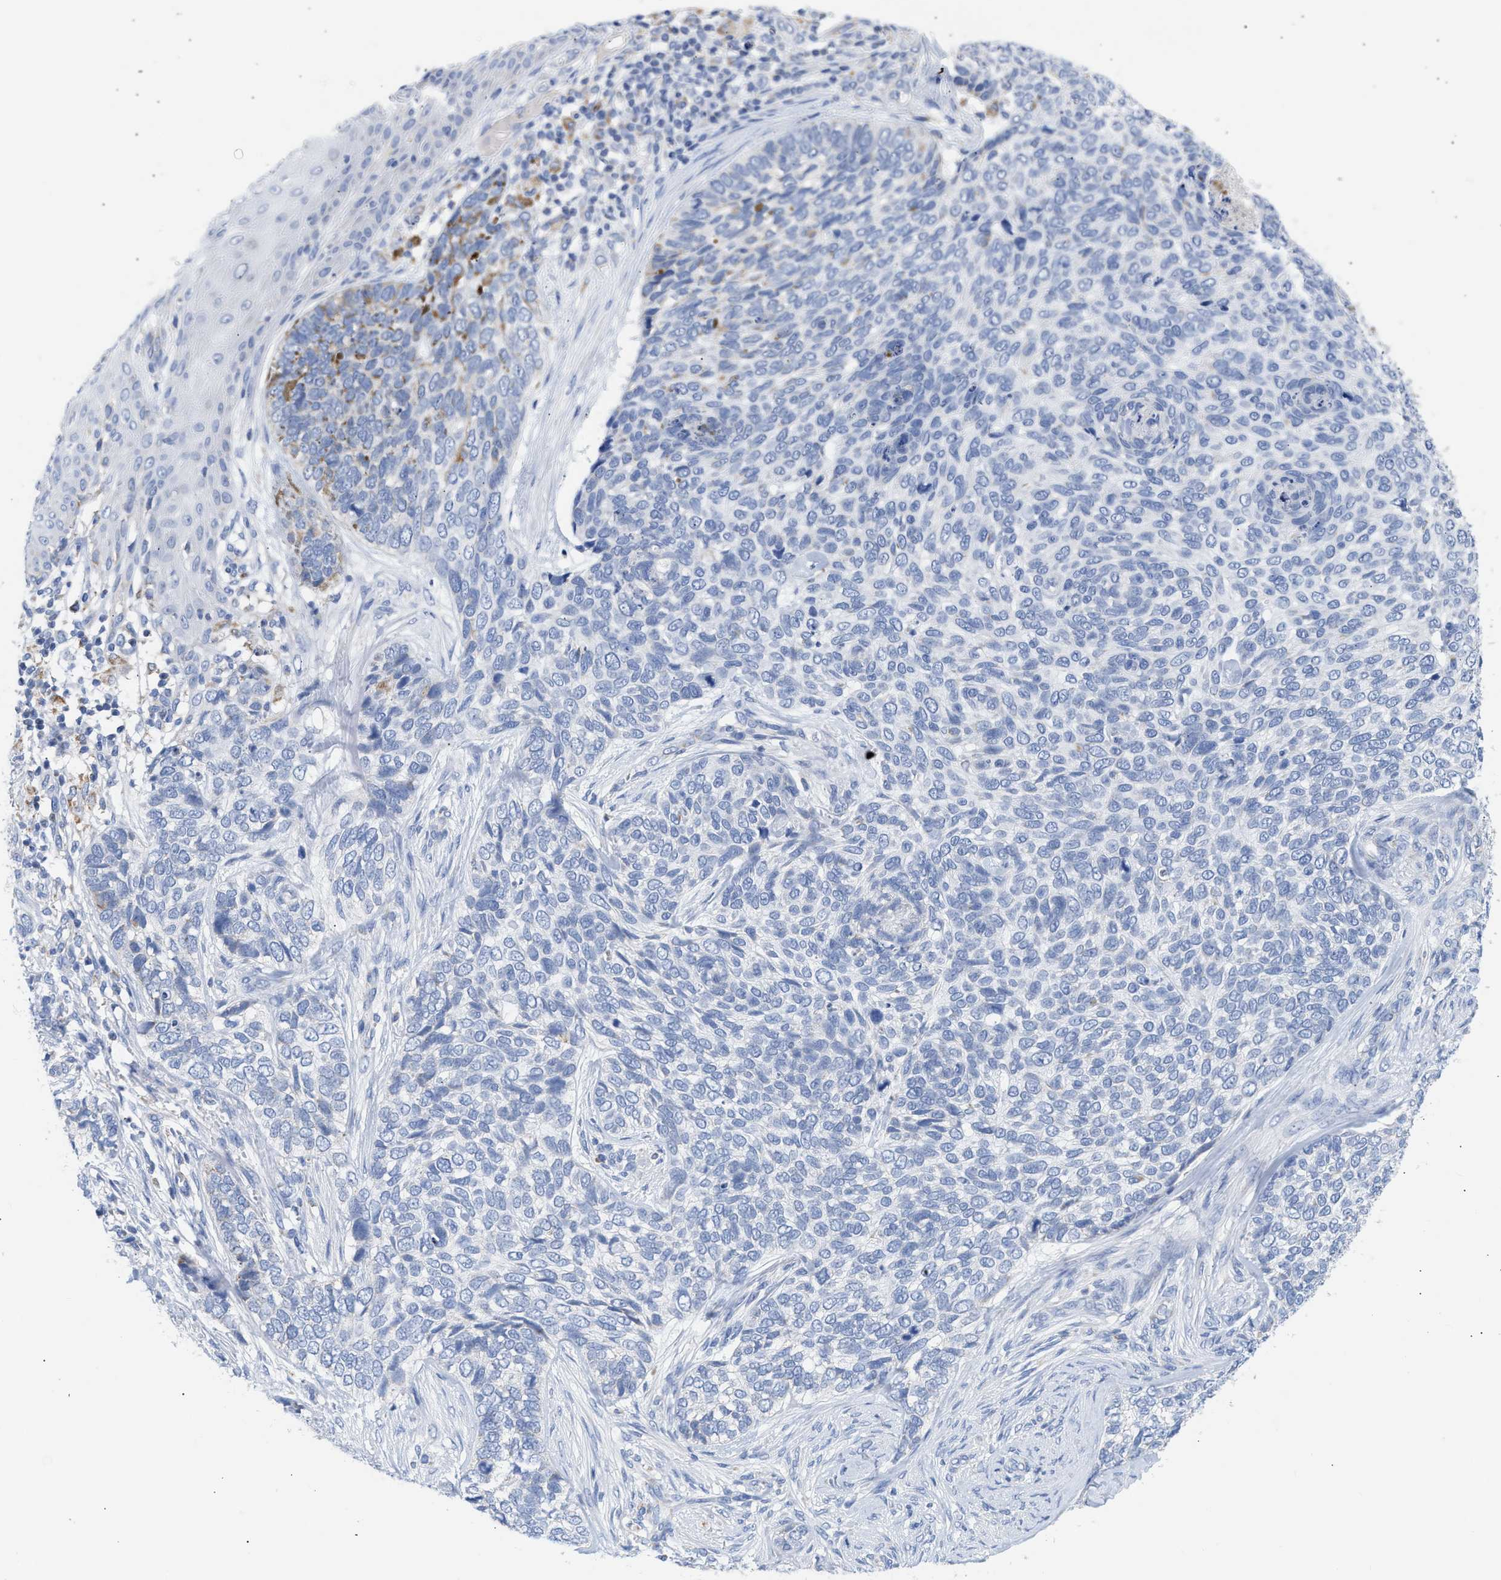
{"staining": {"intensity": "negative", "quantity": "none", "location": "none"}, "tissue": "skin cancer", "cell_type": "Tumor cells", "image_type": "cancer", "snomed": [{"axis": "morphology", "description": "Basal cell carcinoma"}, {"axis": "topography", "description": "Skin"}], "caption": "Tumor cells show no significant staining in skin cancer. (DAB immunohistochemistry, high magnification).", "gene": "ACOT13", "patient": {"sex": "female", "age": 64}}